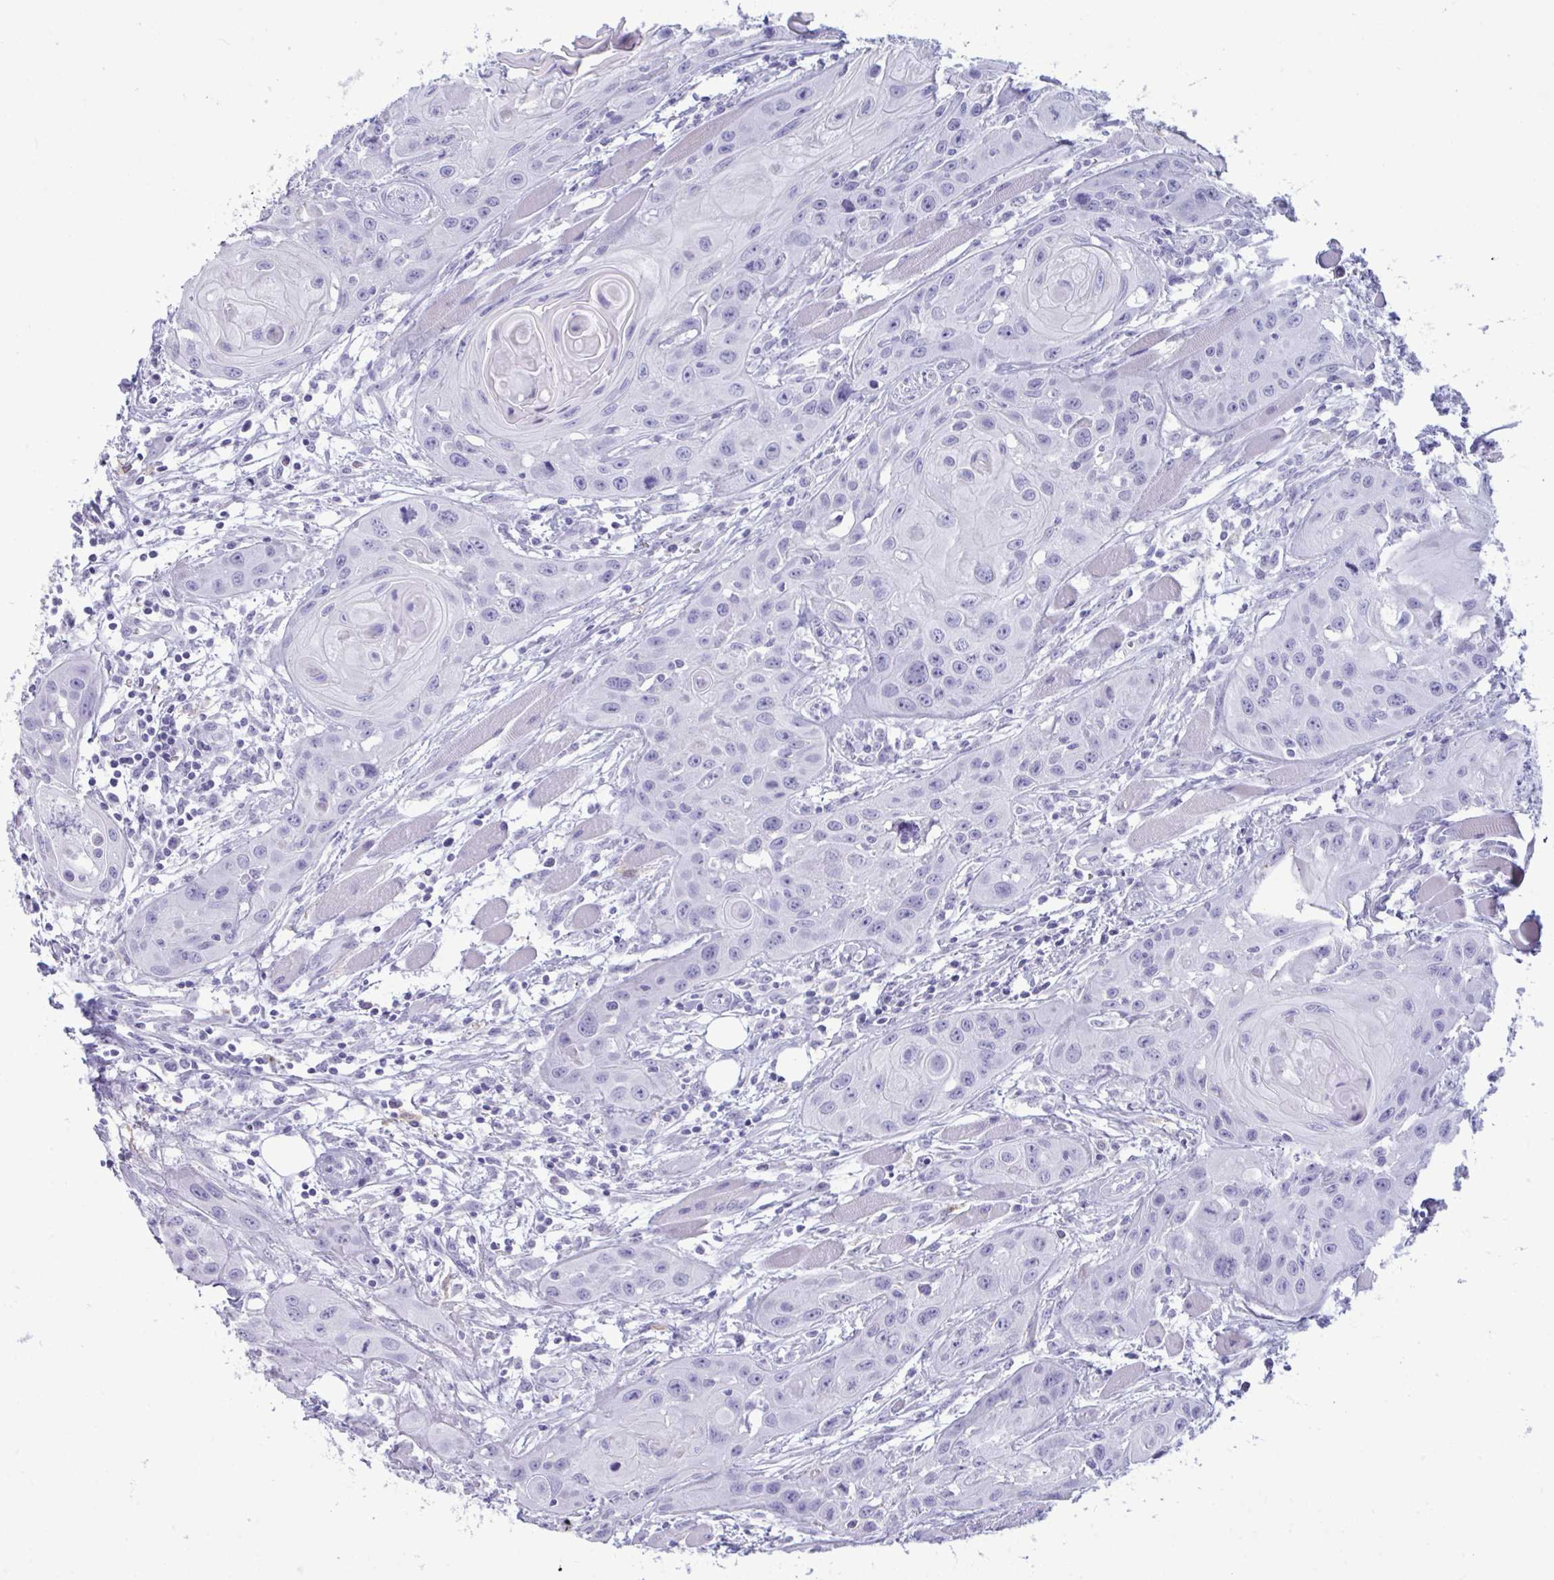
{"staining": {"intensity": "negative", "quantity": "none", "location": "none"}, "tissue": "head and neck cancer", "cell_type": "Tumor cells", "image_type": "cancer", "snomed": [{"axis": "morphology", "description": "Squamous cell carcinoma, NOS"}, {"axis": "topography", "description": "Oral tissue"}, {"axis": "topography", "description": "Head-Neck"}], "caption": "Immunohistochemistry (IHC) photomicrograph of neoplastic tissue: head and neck cancer (squamous cell carcinoma) stained with DAB (3,3'-diaminobenzidine) demonstrates no significant protein staining in tumor cells. Brightfield microscopy of IHC stained with DAB (3,3'-diaminobenzidine) (brown) and hematoxylin (blue), captured at high magnification.", "gene": "ANKRD60", "patient": {"sex": "male", "age": 58}}